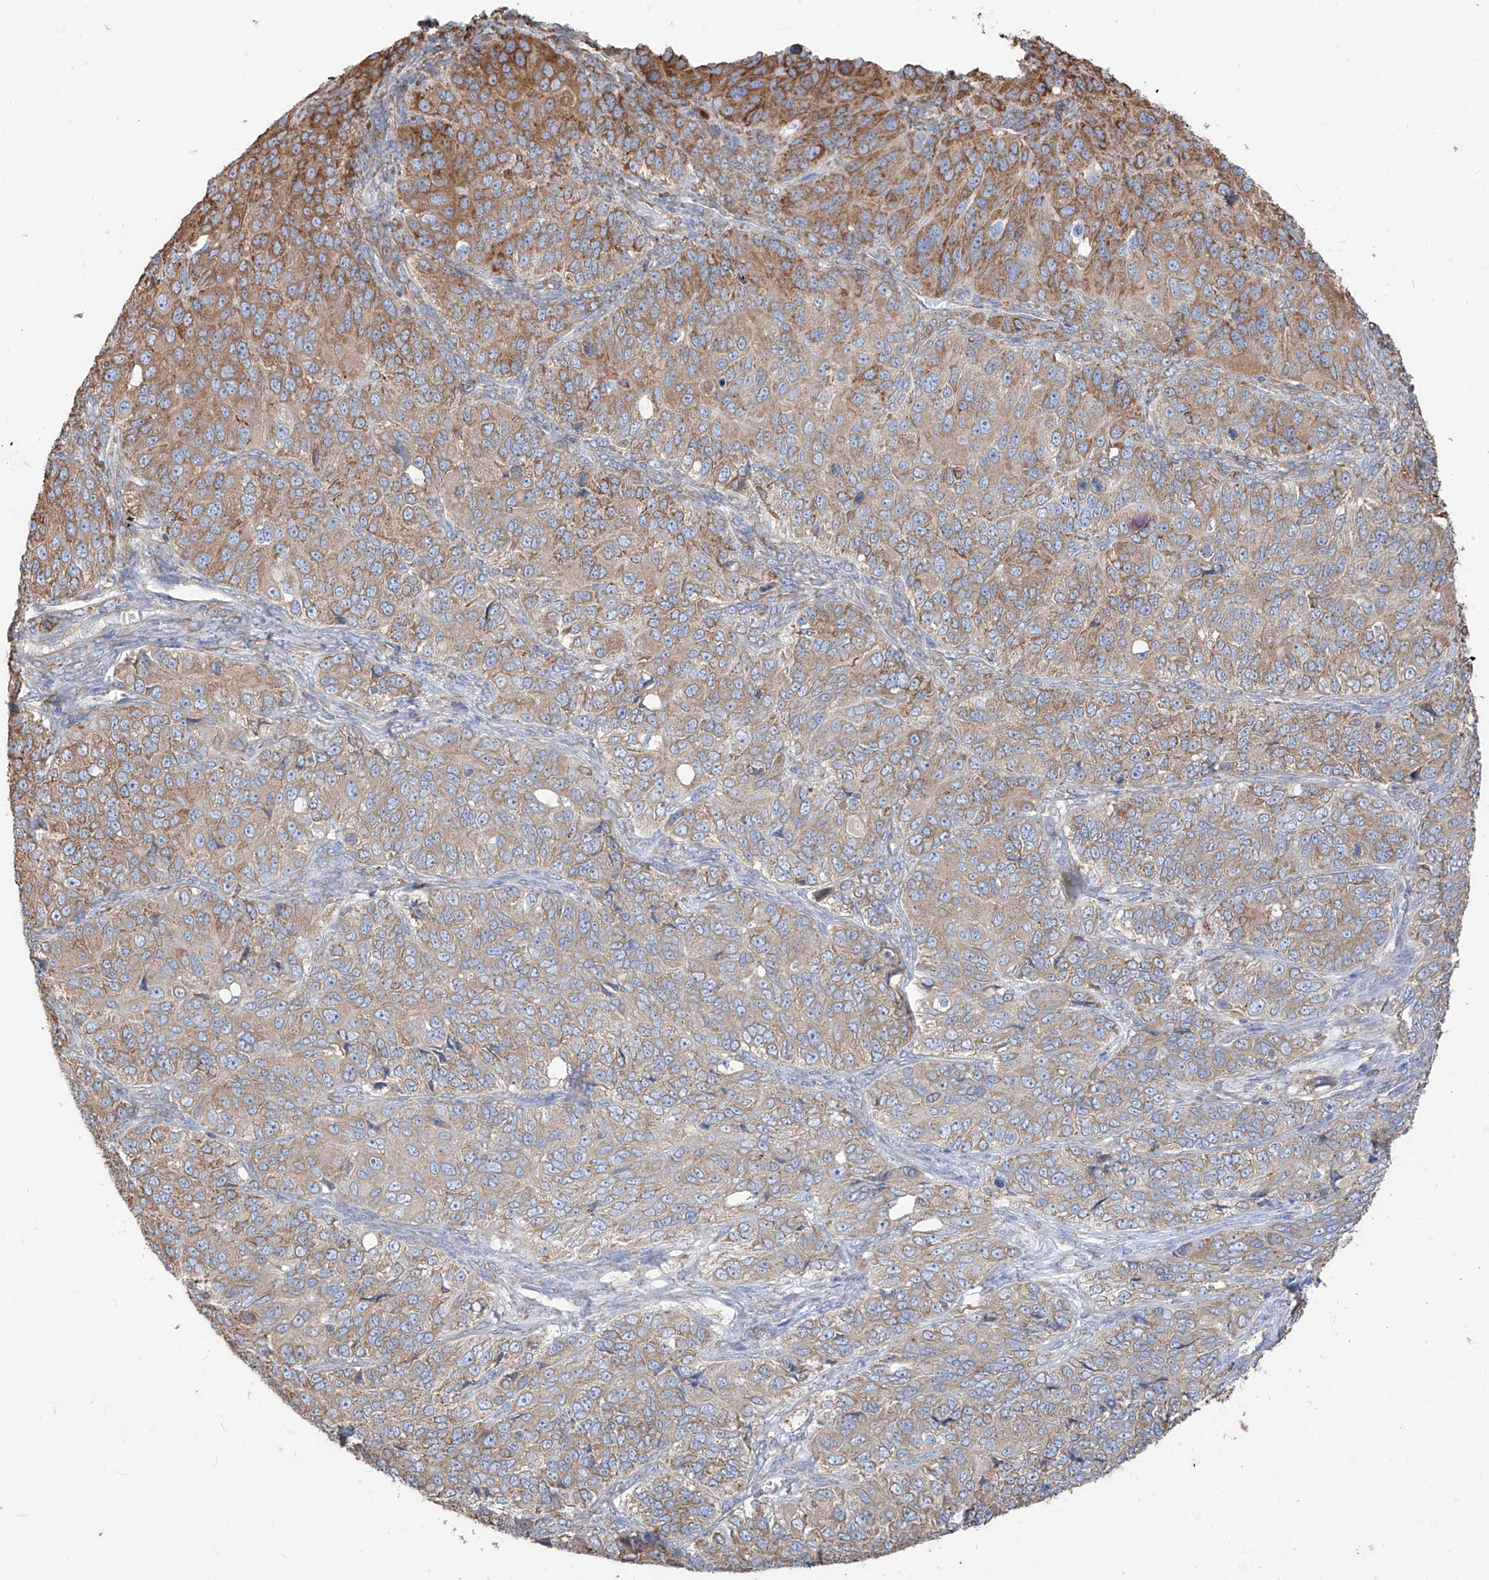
{"staining": {"intensity": "moderate", "quantity": "25%-75%", "location": "cytoplasmic/membranous"}, "tissue": "ovarian cancer", "cell_type": "Tumor cells", "image_type": "cancer", "snomed": [{"axis": "morphology", "description": "Carcinoma, endometroid"}, {"axis": "topography", "description": "Ovary"}], "caption": "This is a micrograph of immunohistochemistry (IHC) staining of ovarian cancer, which shows moderate expression in the cytoplasmic/membranous of tumor cells.", "gene": "PDIA6", "patient": {"sex": "female", "age": 51}}